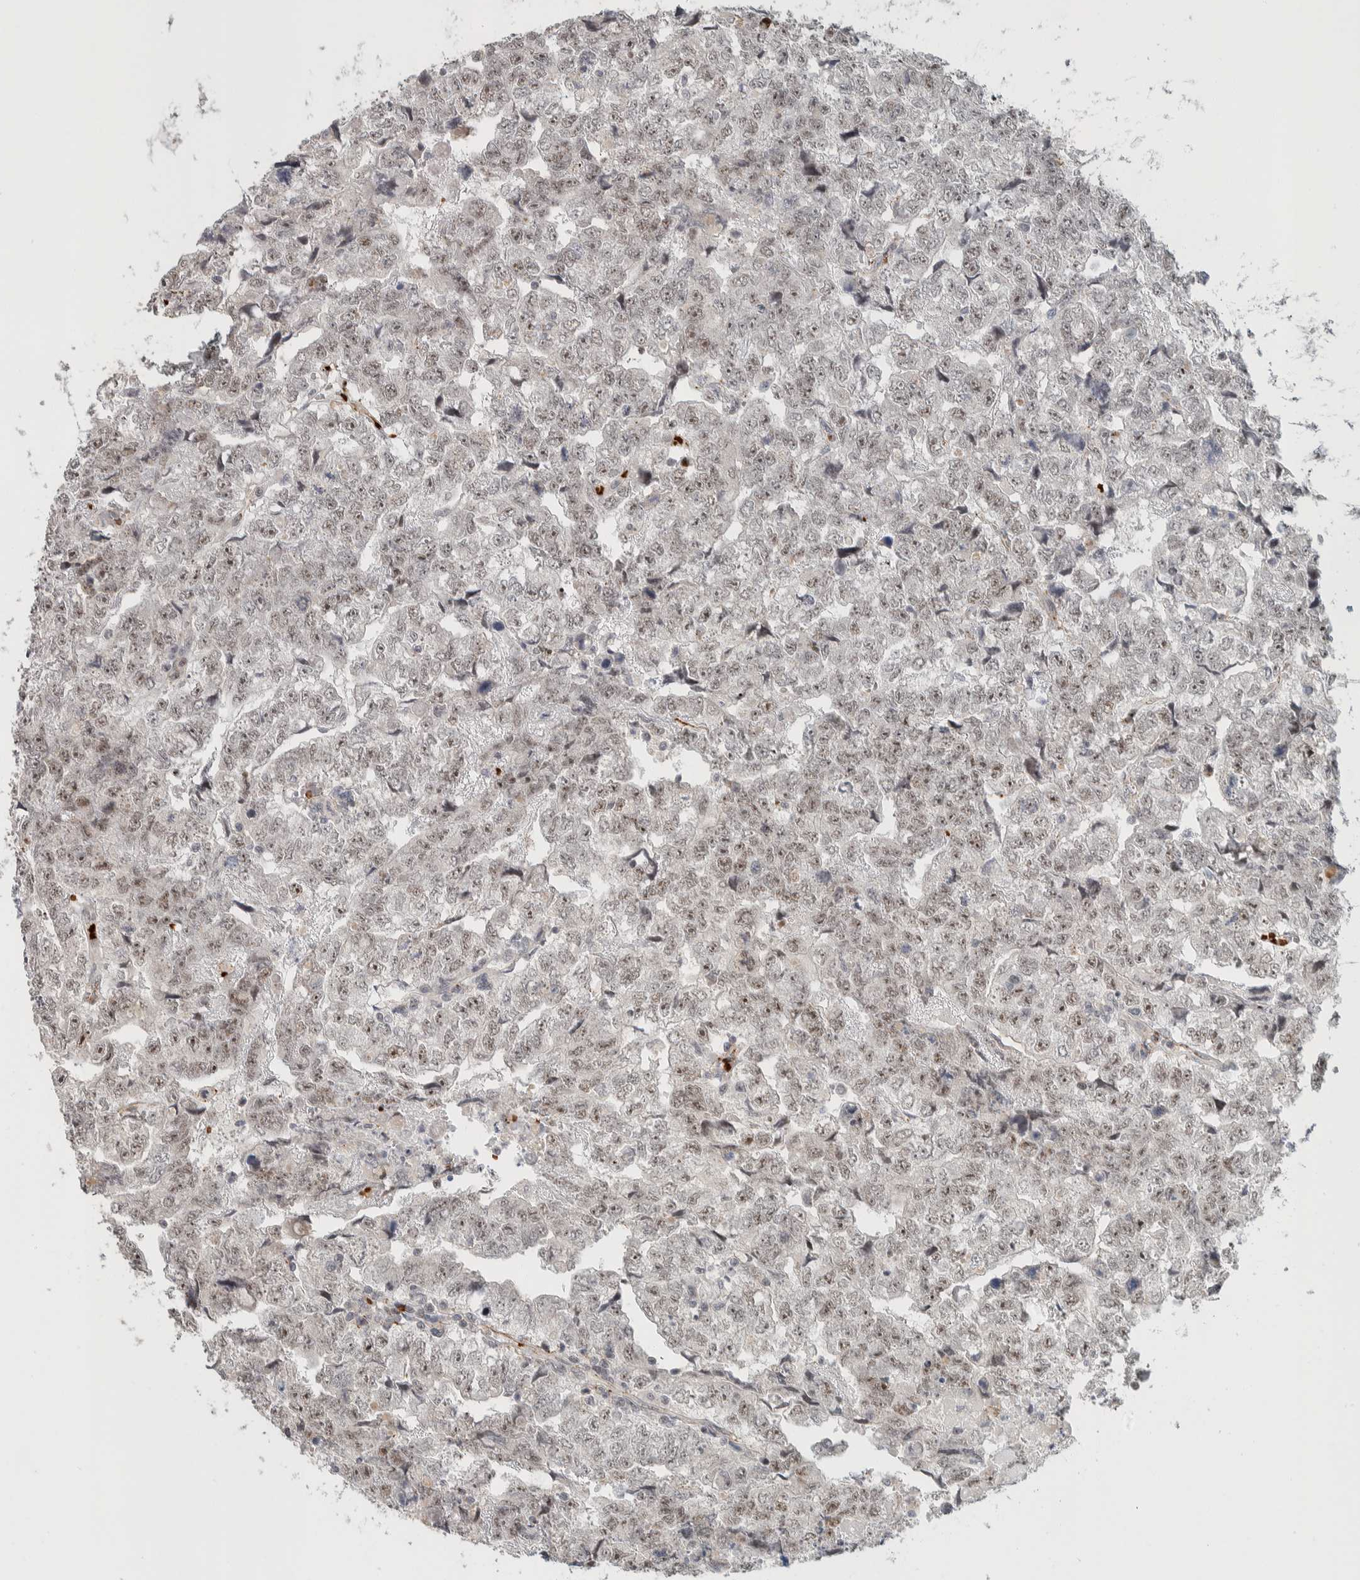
{"staining": {"intensity": "moderate", "quantity": "<25%", "location": "nuclear"}, "tissue": "testis cancer", "cell_type": "Tumor cells", "image_type": "cancer", "snomed": [{"axis": "morphology", "description": "Carcinoma, Embryonal, NOS"}, {"axis": "topography", "description": "Testis"}], "caption": "Moderate nuclear protein positivity is identified in approximately <25% of tumor cells in testis embryonal carcinoma.", "gene": "ZBTB2", "patient": {"sex": "male", "age": 36}}